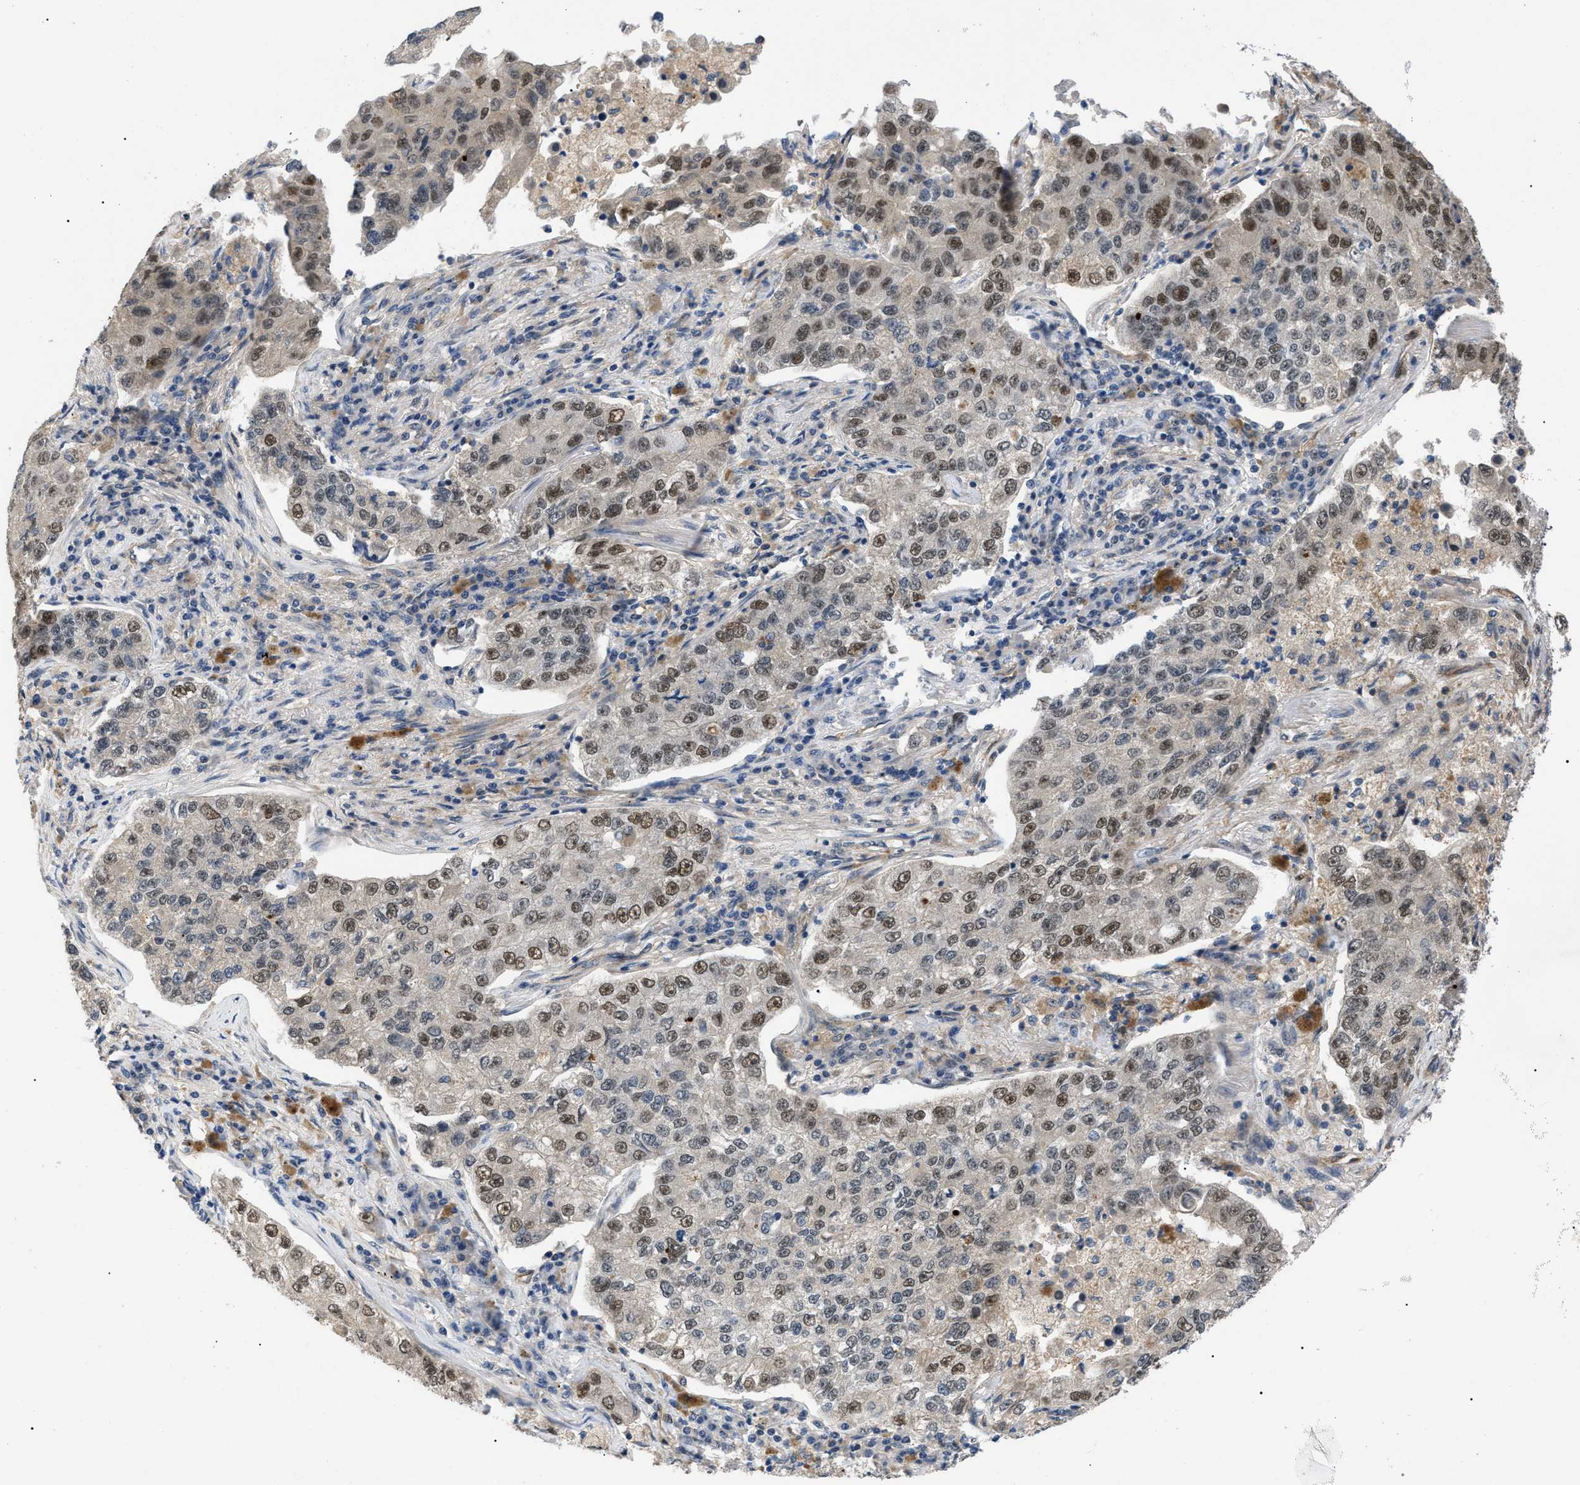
{"staining": {"intensity": "moderate", "quantity": "25%-75%", "location": "nuclear"}, "tissue": "lung cancer", "cell_type": "Tumor cells", "image_type": "cancer", "snomed": [{"axis": "morphology", "description": "Adenocarcinoma, NOS"}, {"axis": "topography", "description": "Lung"}], "caption": "This is an image of immunohistochemistry (IHC) staining of lung cancer, which shows moderate expression in the nuclear of tumor cells.", "gene": "CRCP", "patient": {"sex": "male", "age": 49}}